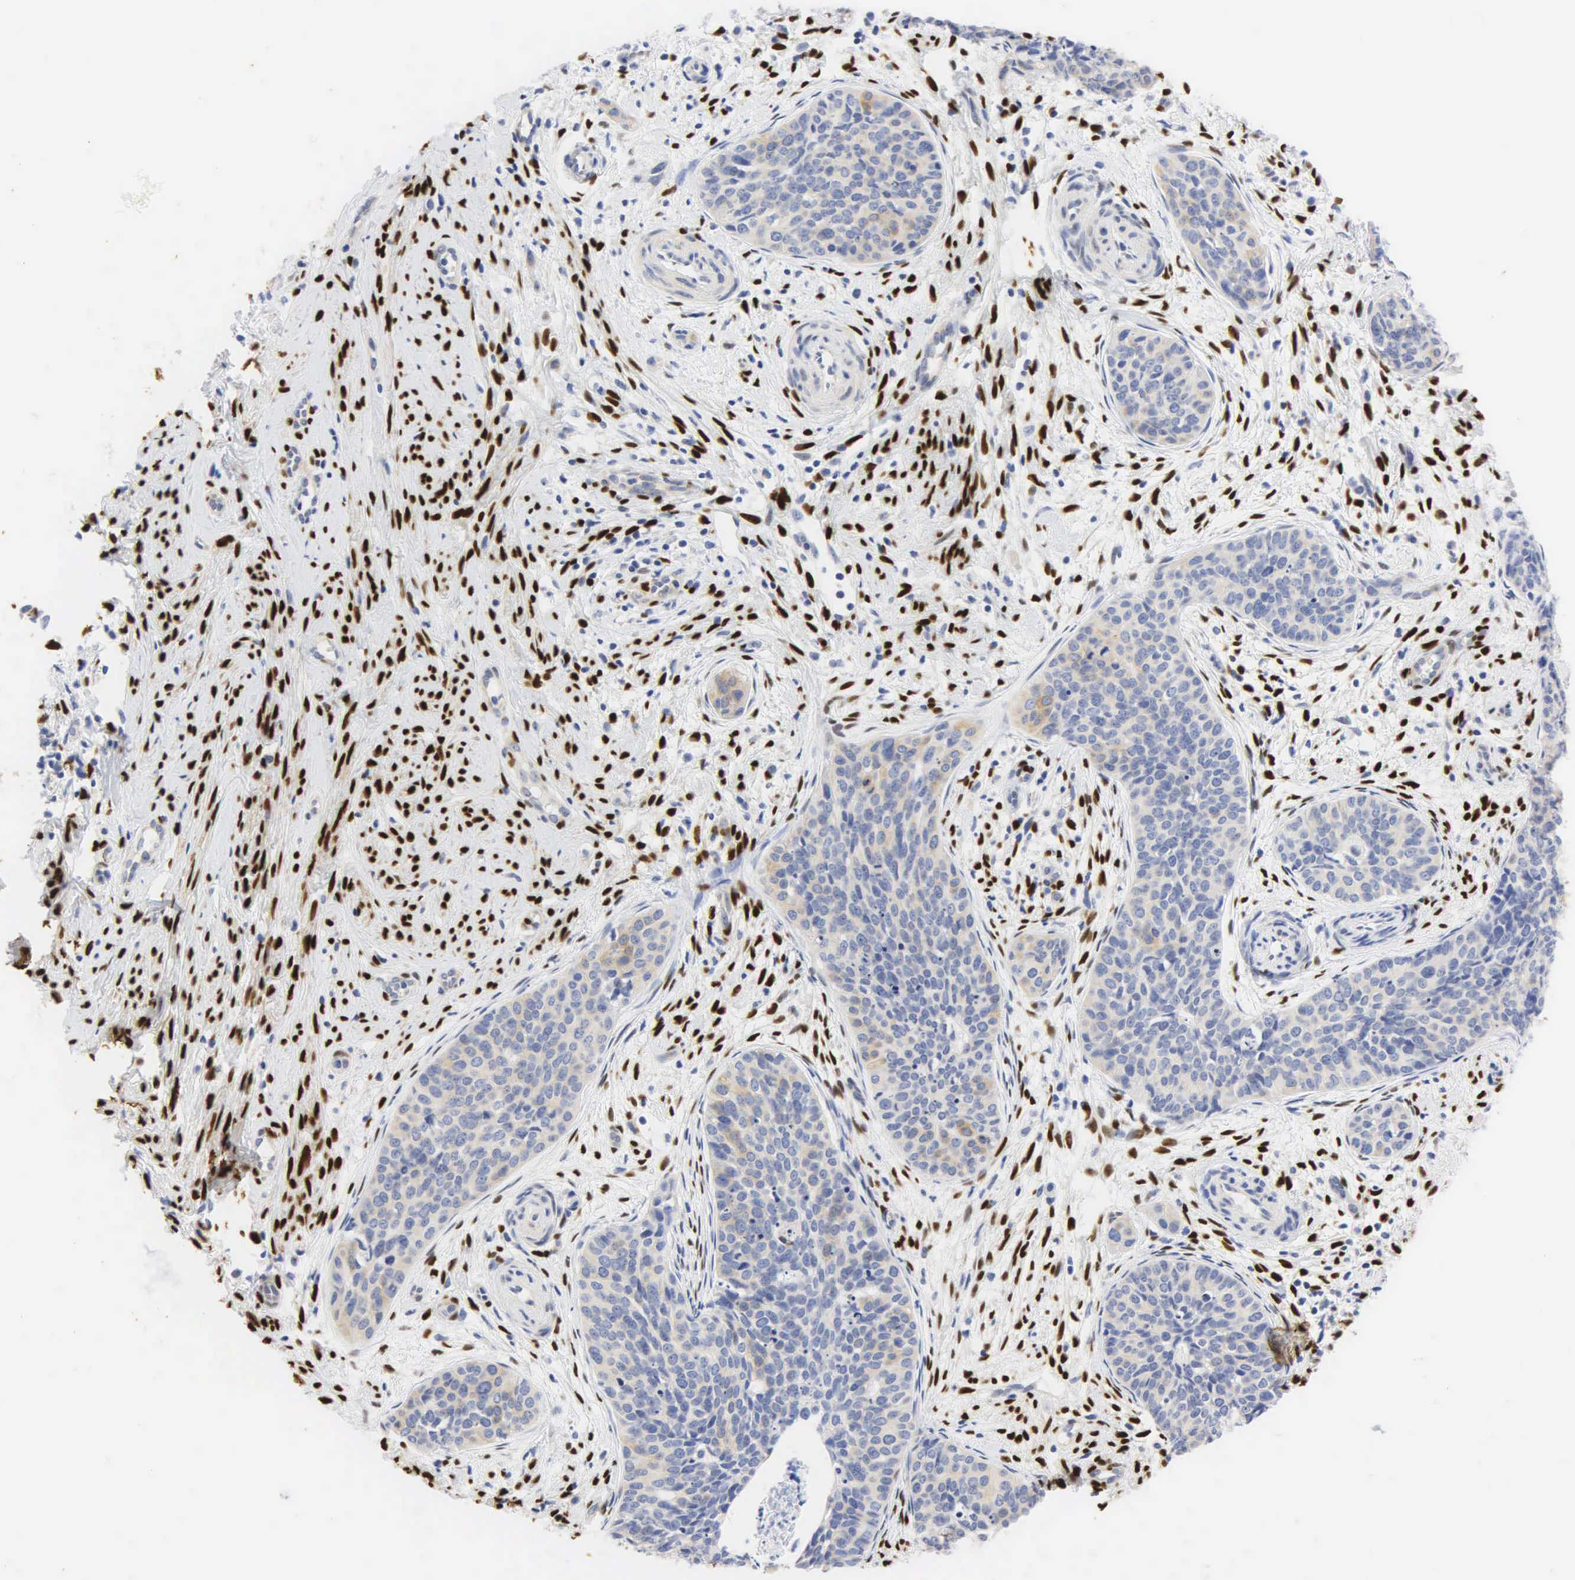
{"staining": {"intensity": "weak", "quantity": "<25%", "location": "cytoplasmic/membranous"}, "tissue": "cervical cancer", "cell_type": "Tumor cells", "image_type": "cancer", "snomed": [{"axis": "morphology", "description": "Squamous cell carcinoma, NOS"}, {"axis": "topography", "description": "Cervix"}], "caption": "An image of cervical cancer stained for a protein reveals no brown staining in tumor cells.", "gene": "PGR", "patient": {"sex": "female", "age": 34}}